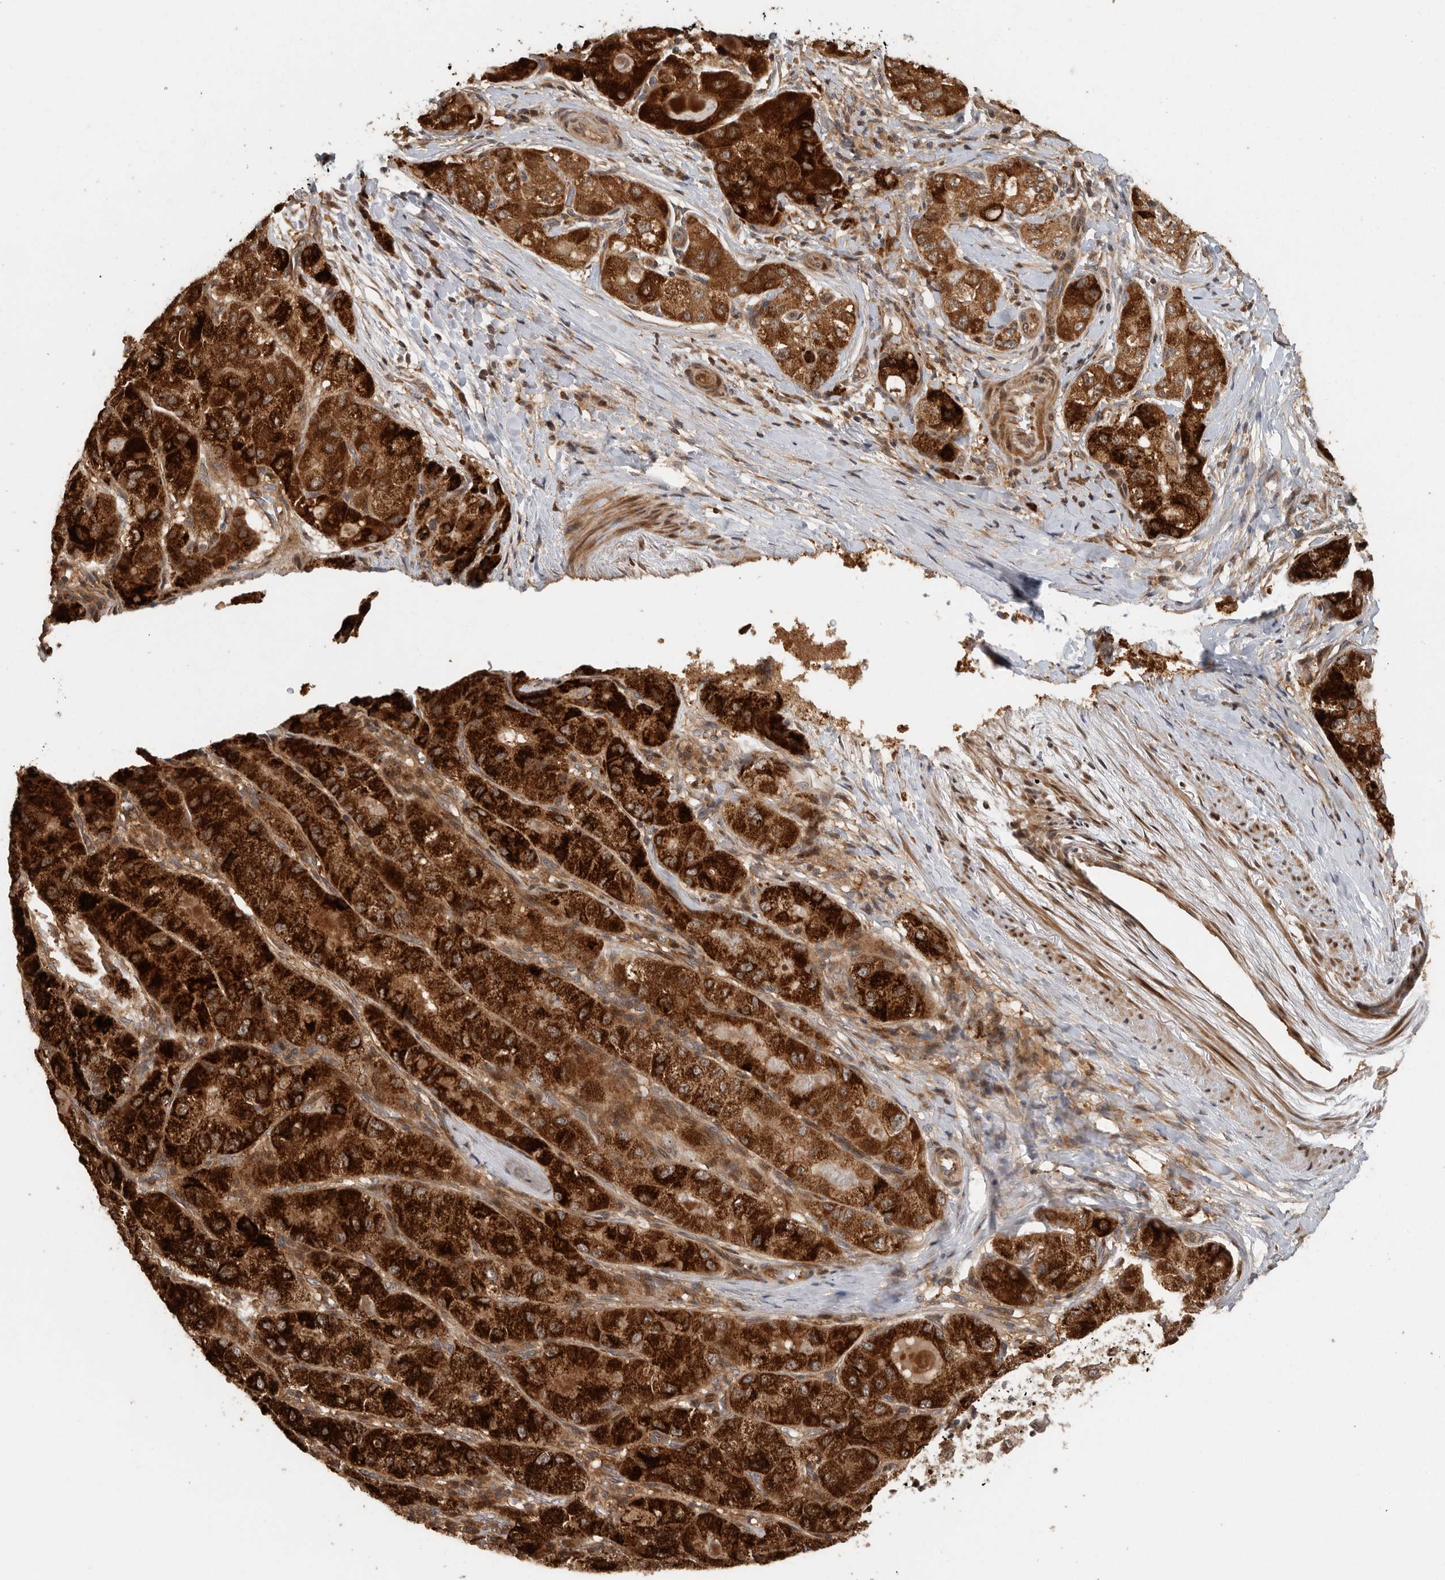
{"staining": {"intensity": "strong", "quantity": ">75%", "location": "cytoplasmic/membranous"}, "tissue": "liver cancer", "cell_type": "Tumor cells", "image_type": "cancer", "snomed": [{"axis": "morphology", "description": "Carcinoma, Hepatocellular, NOS"}, {"axis": "topography", "description": "Liver"}], "caption": "An IHC image of neoplastic tissue is shown. Protein staining in brown shows strong cytoplasmic/membranous positivity in liver hepatocellular carcinoma within tumor cells. (IHC, brightfield microscopy, high magnification).", "gene": "SWT1", "patient": {"sex": "male", "age": 80}}